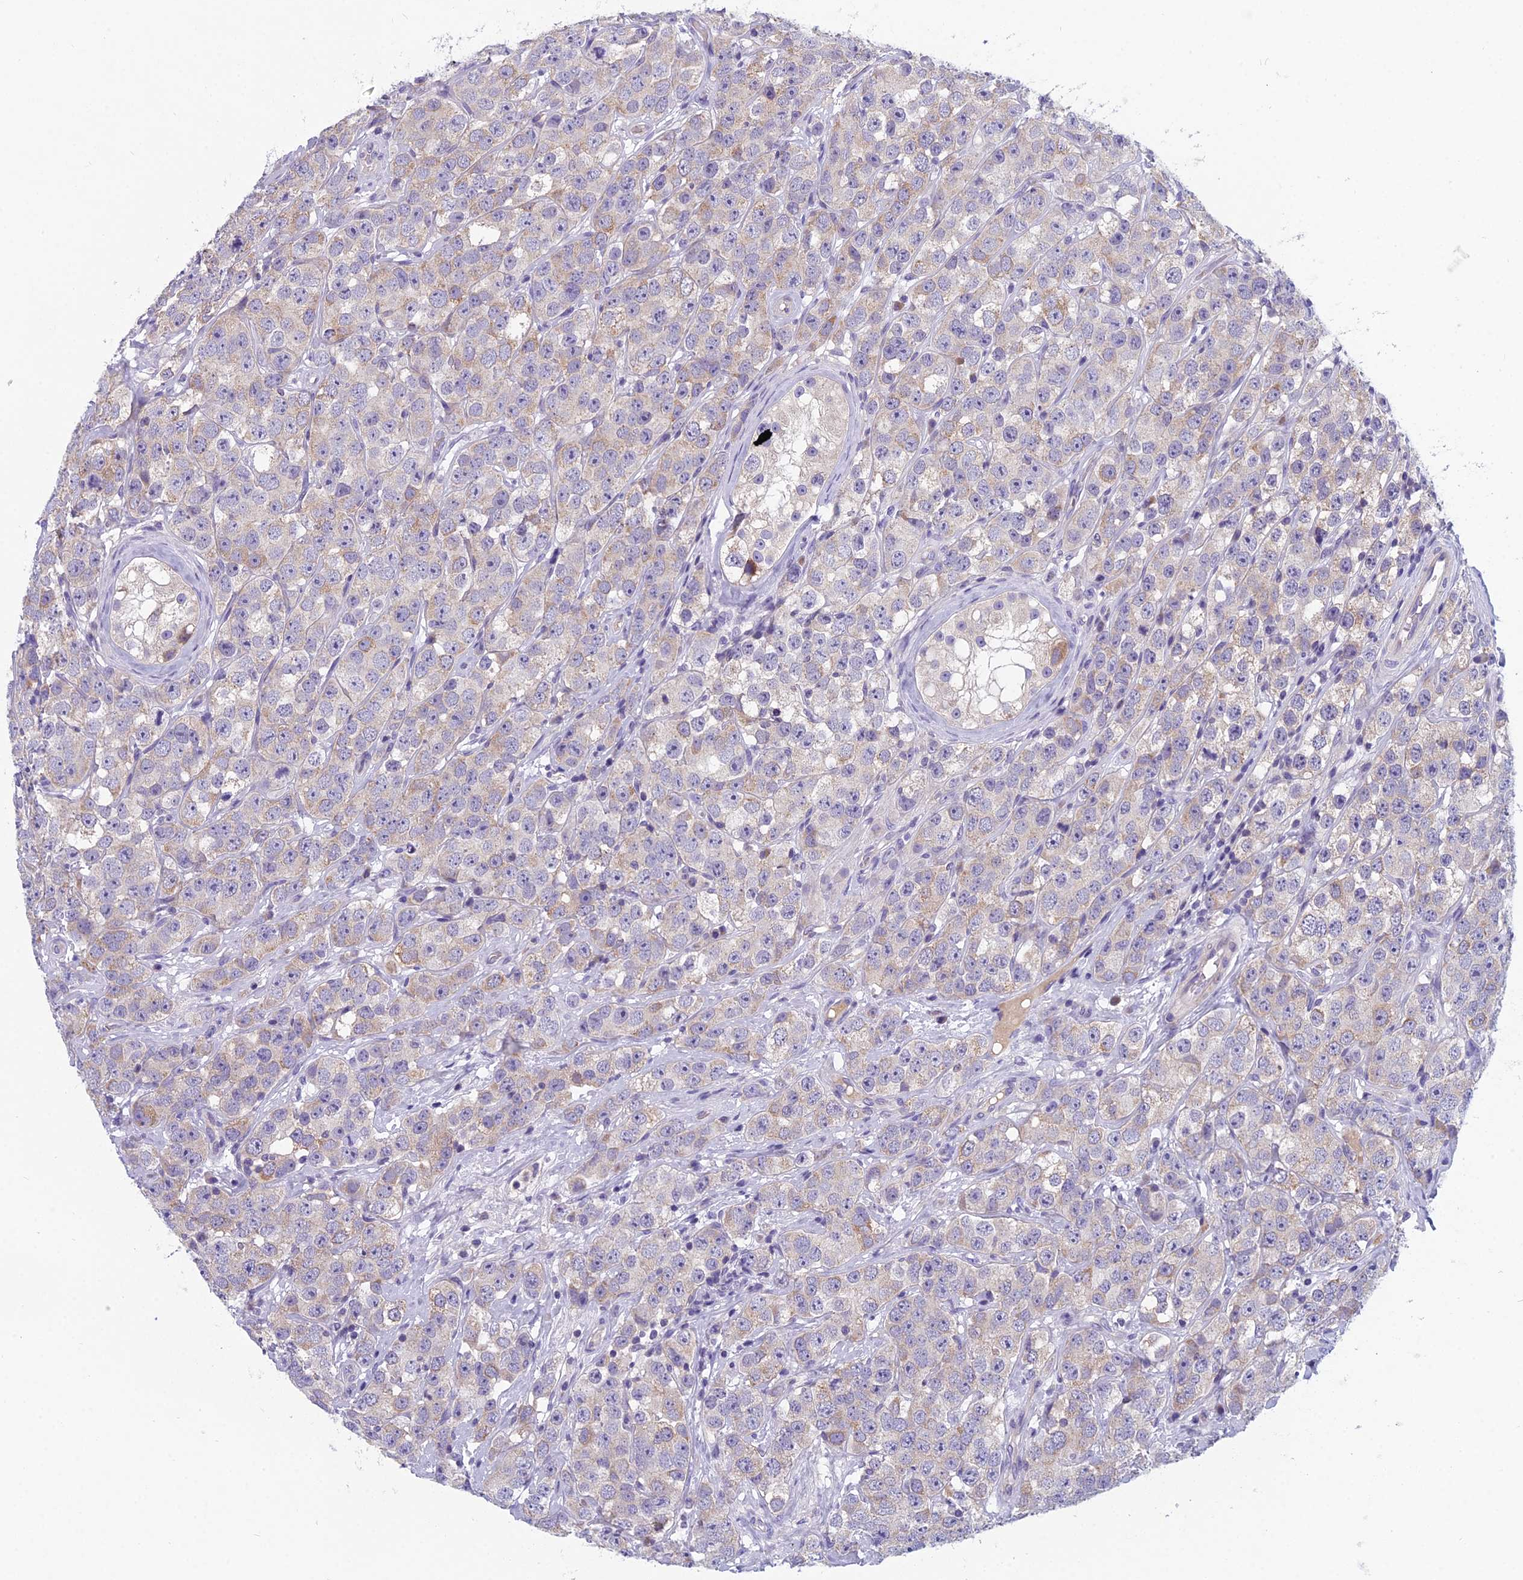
{"staining": {"intensity": "weak", "quantity": "25%-75%", "location": "cytoplasmic/membranous"}, "tissue": "testis cancer", "cell_type": "Tumor cells", "image_type": "cancer", "snomed": [{"axis": "morphology", "description": "Seminoma, NOS"}, {"axis": "topography", "description": "Testis"}], "caption": "The photomicrograph exhibits staining of testis seminoma, revealing weak cytoplasmic/membranous protein expression (brown color) within tumor cells.", "gene": "RBM41", "patient": {"sex": "male", "age": 28}}